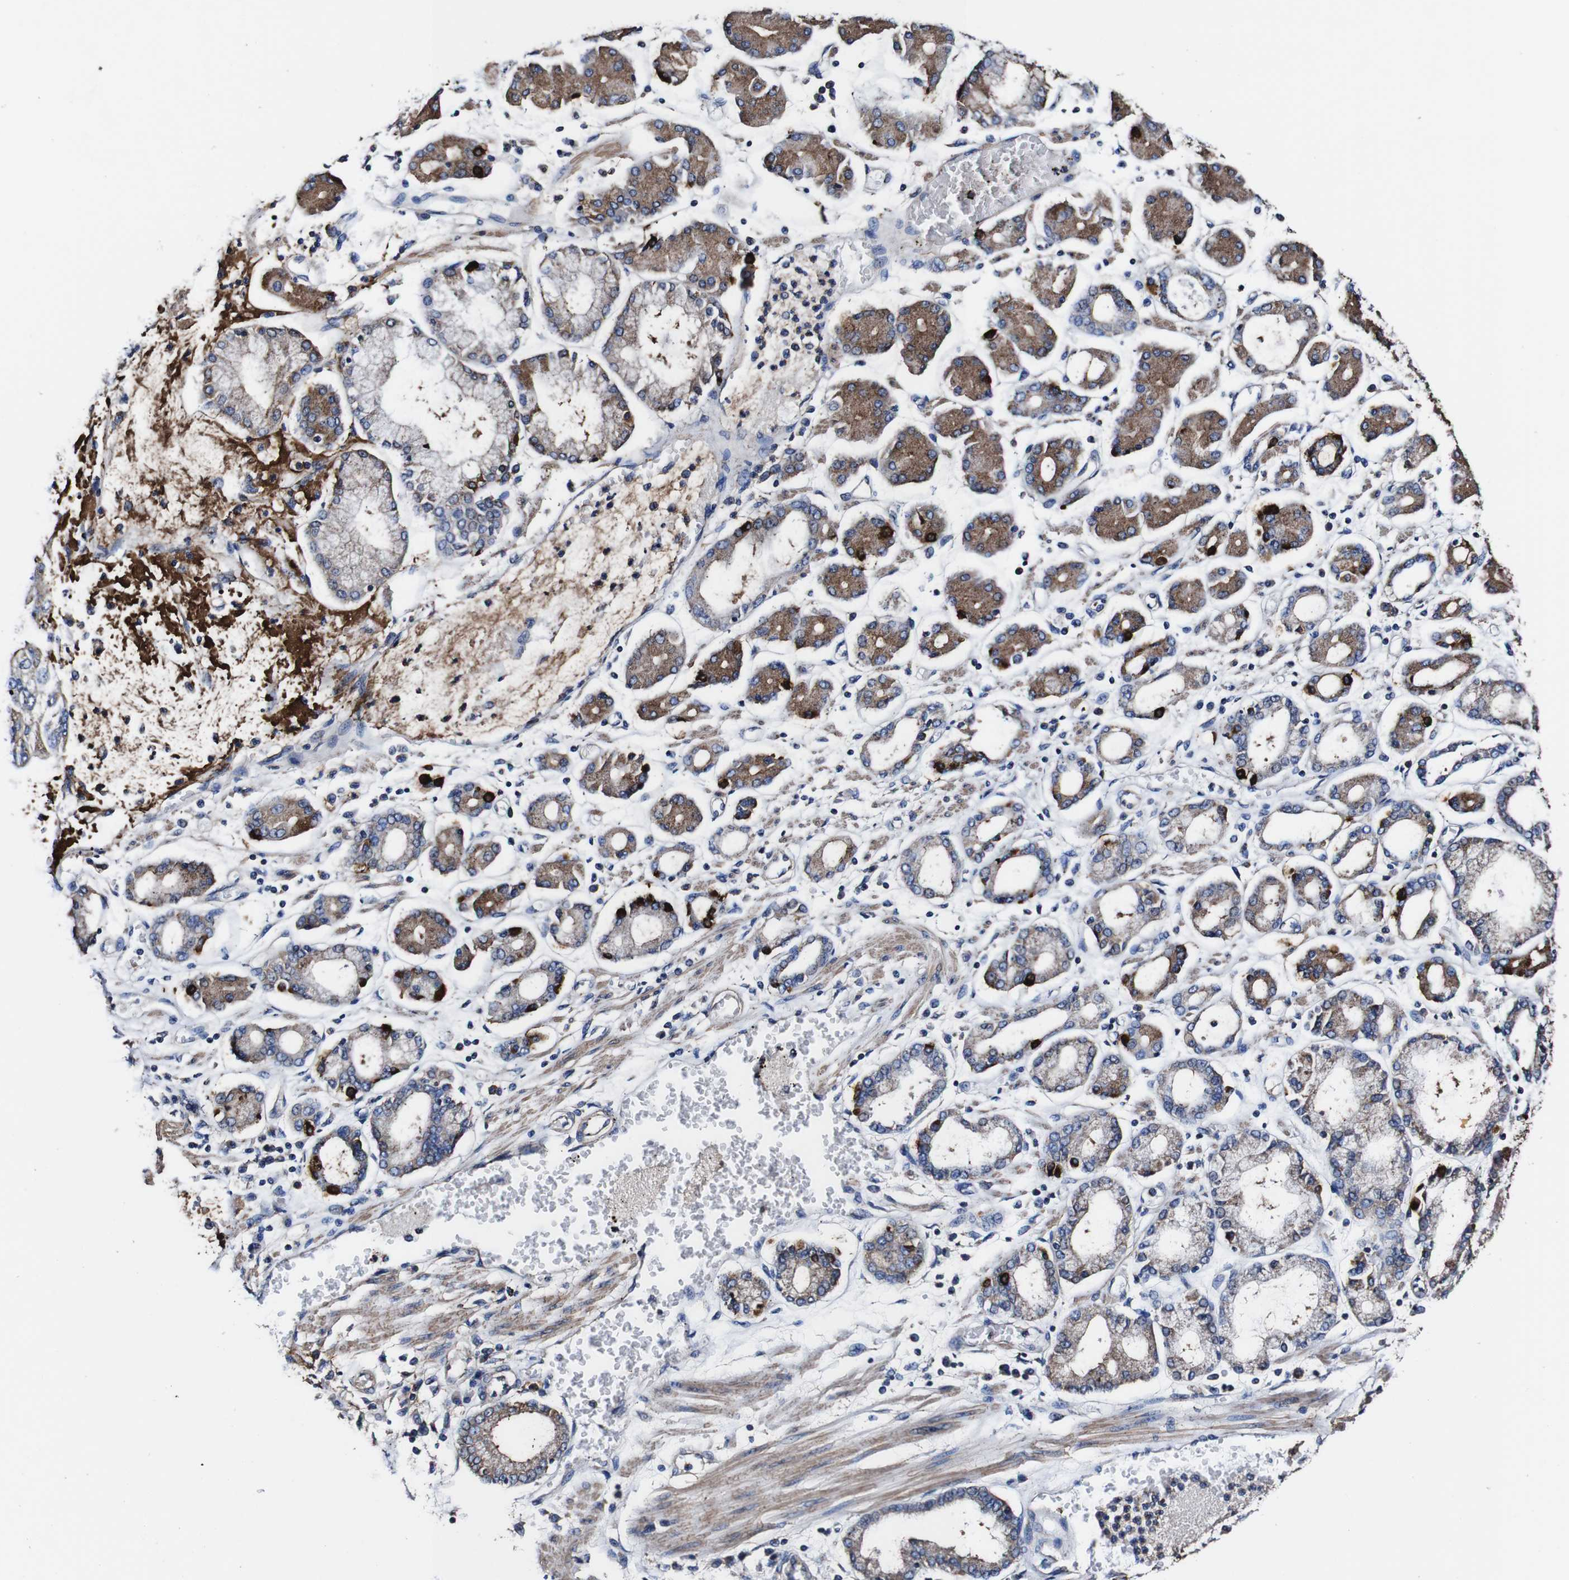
{"staining": {"intensity": "moderate", "quantity": "25%-75%", "location": "cytoplasmic/membranous"}, "tissue": "stomach cancer", "cell_type": "Tumor cells", "image_type": "cancer", "snomed": [{"axis": "morphology", "description": "Adenocarcinoma, NOS"}, {"axis": "topography", "description": "Stomach"}], "caption": "IHC photomicrograph of human stomach cancer stained for a protein (brown), which displays medium levels of moderate cytoplasmic/membranous staining in about 25%-75% of tumor cells.", "gene": "PDCD6IP", "patient": {"sex": "male", "age": 76}}